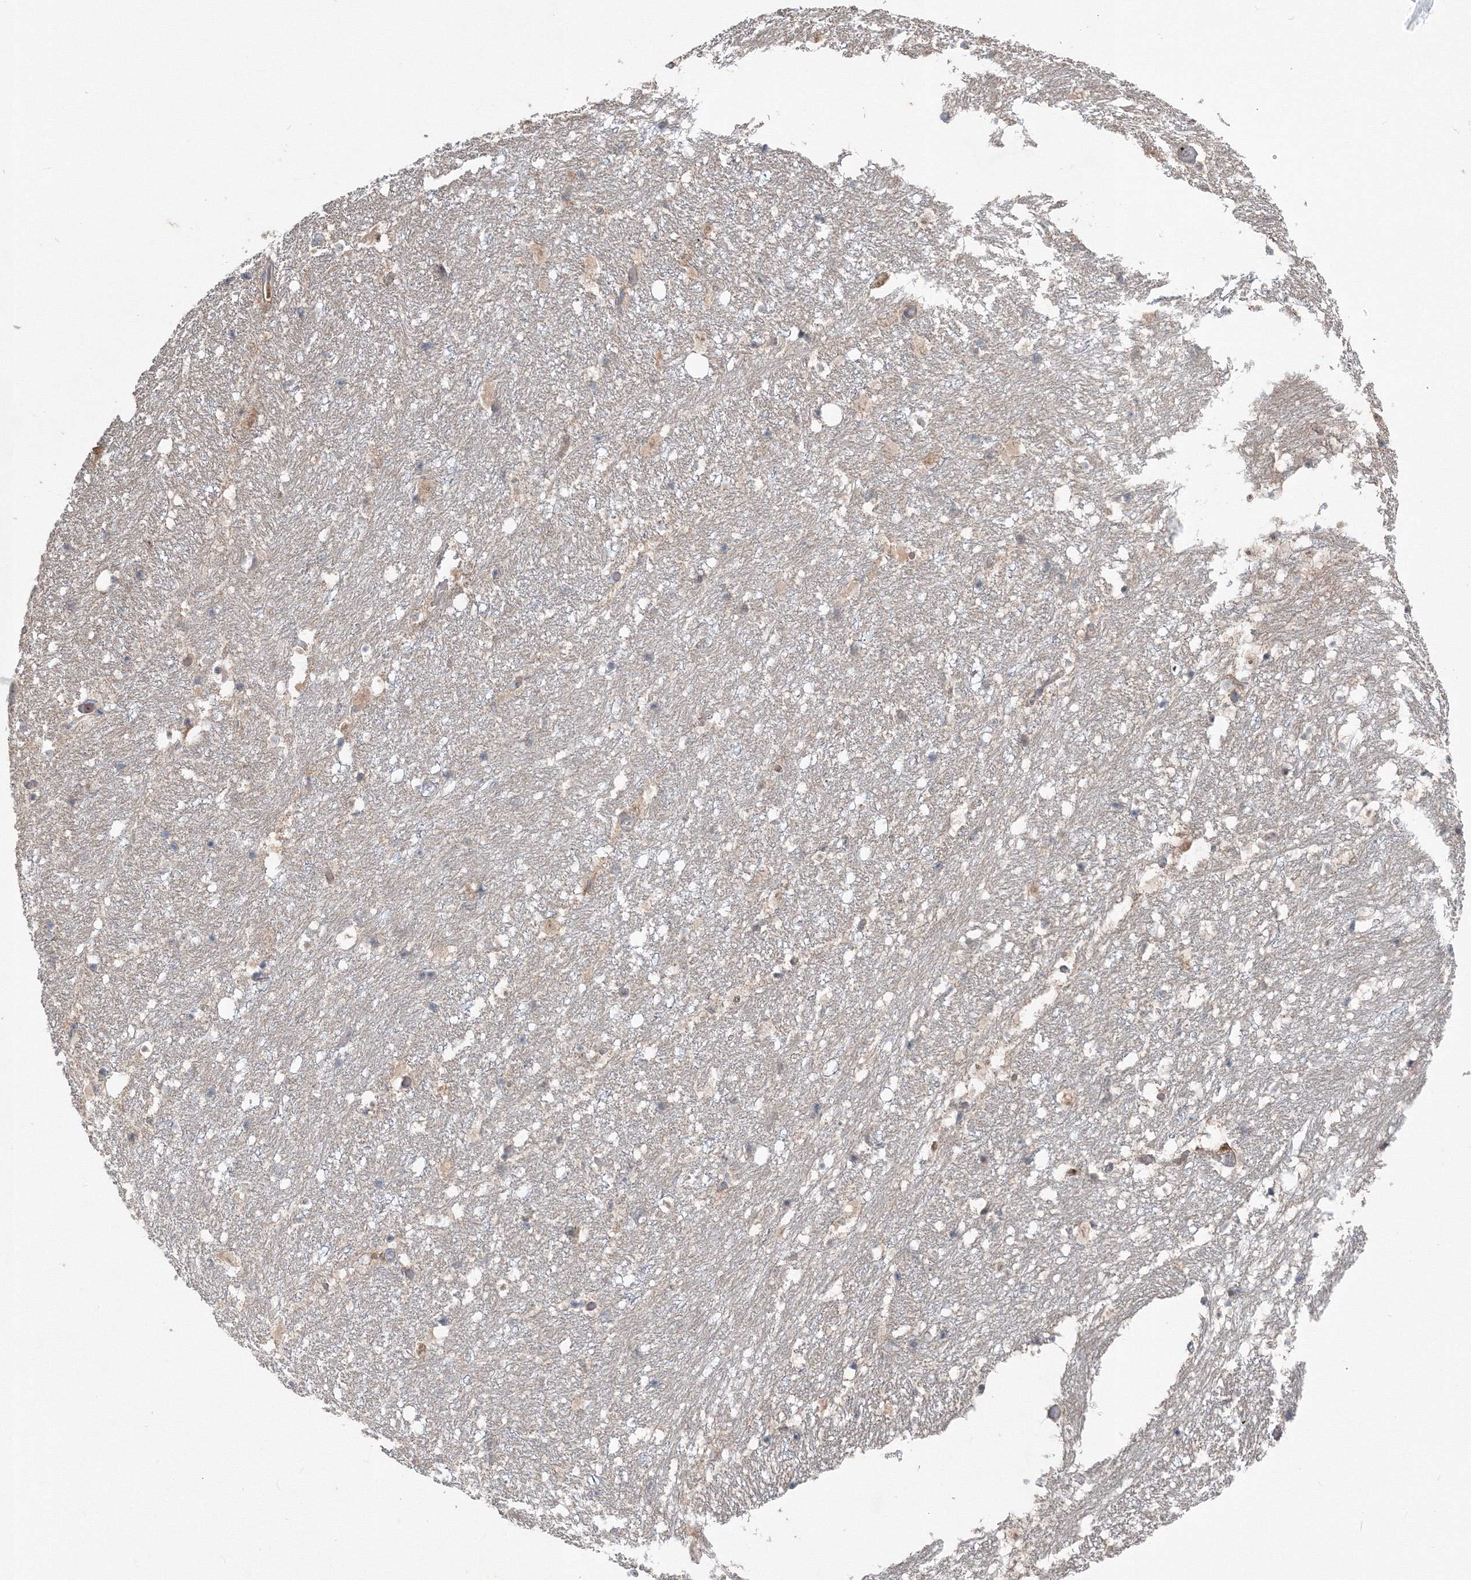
{"staining": {"intensity": "negative", "quantity": "none", "location": "none"}, "tissue": "hippocampus", "cell_type": "Glial cells", "image_type": "normal", "snomed": [{"axis": "morphology", "description": "Normal tissue, NOS"}, {"axis": "topography", "description": "Hippocampus"}], "caption": "Glial cells show no significant protein expression in benign hippocampus.", "gene": "MKRN2", "patient": {"sex": "female", "age": 52}}